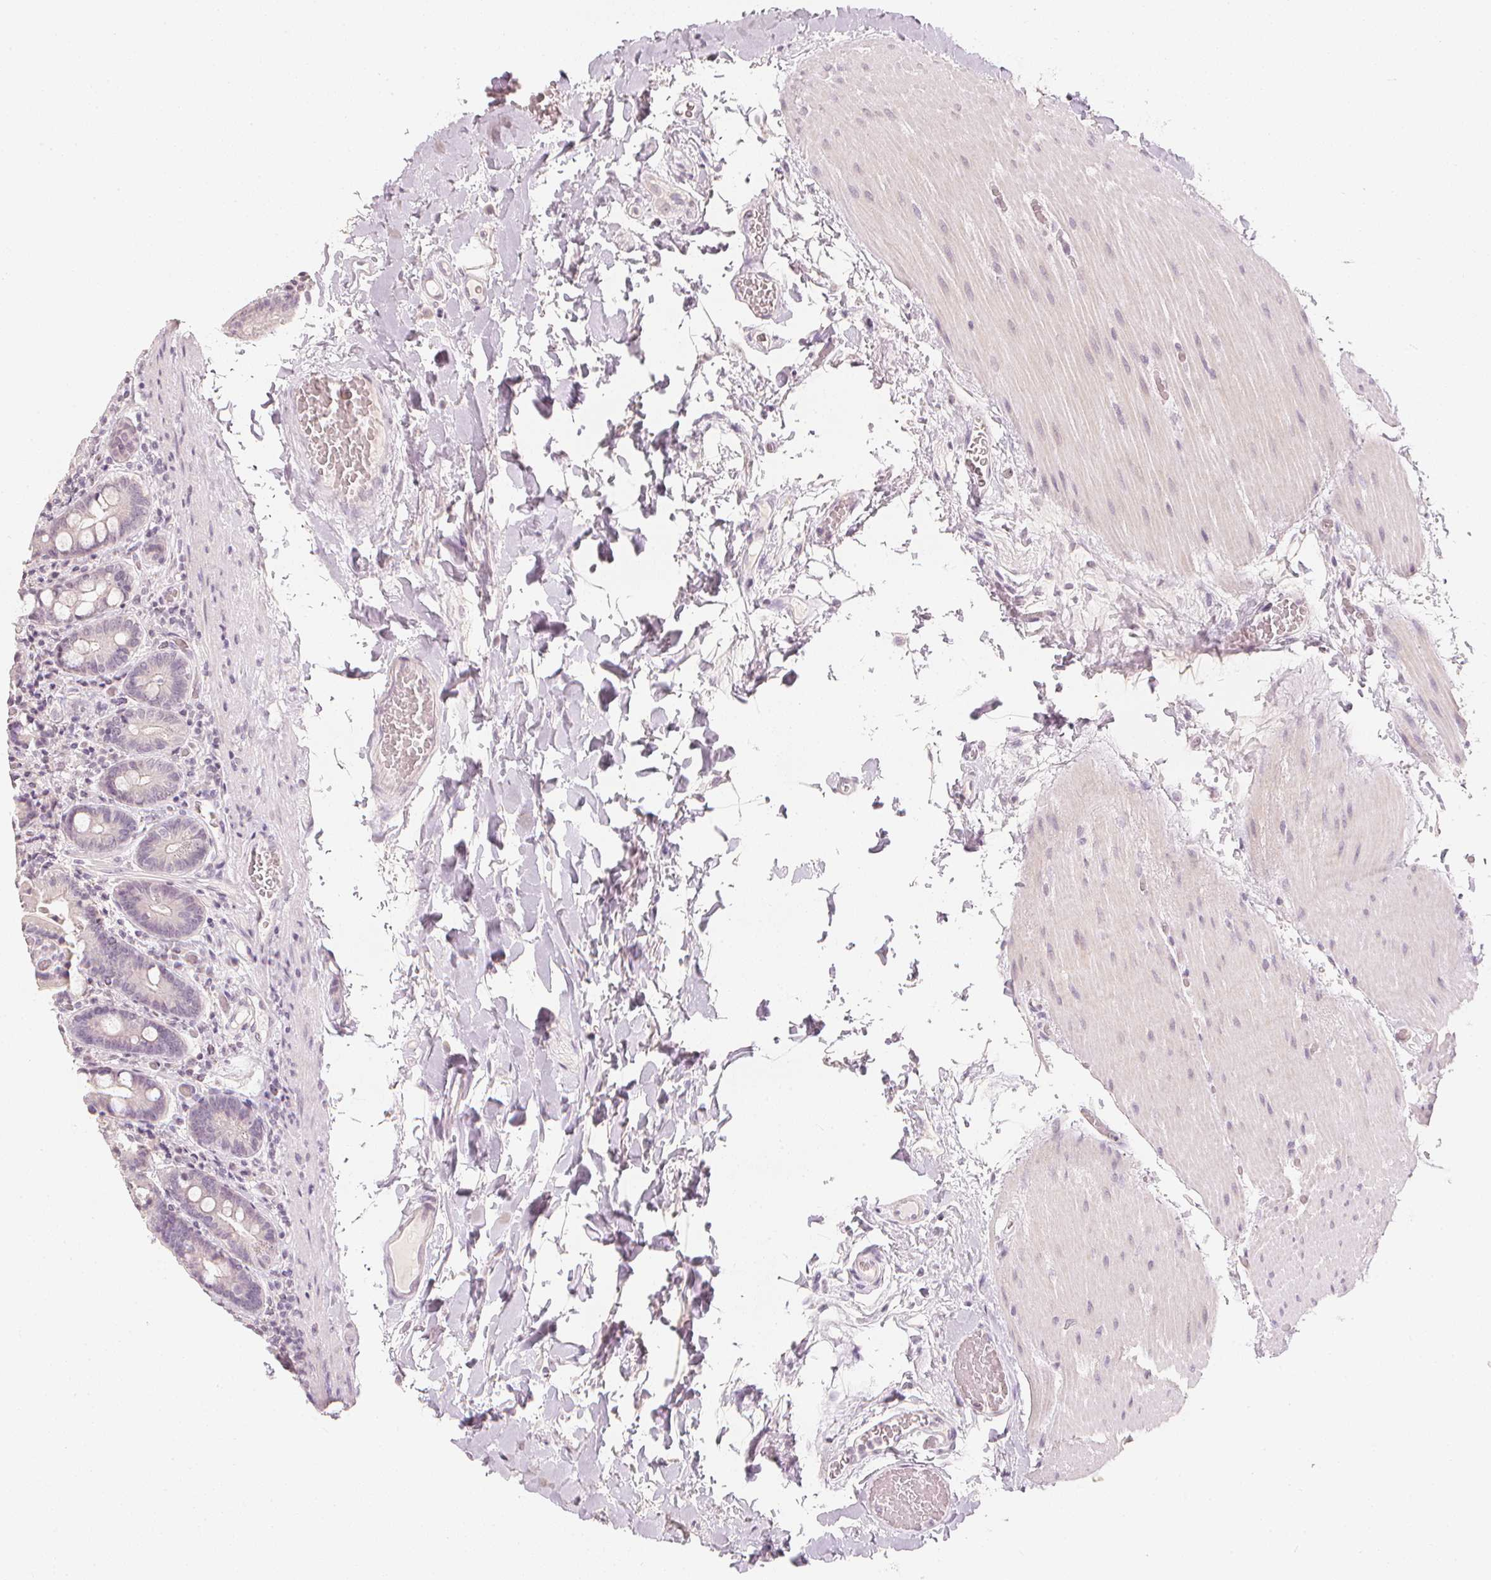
{"staining": {"intensity": "weak", "quantity": "<25%", "location": "cytoplasmic/membranous"}, "tissue": "duodenum", "cell_type": "Glandular cells", "image_type": "normal", "snomed": [{"axis": "morphology", "description": "Normal tissue, NOS"}, {"axis": "topography", "description": "Duodenum"}], "caption": "Histopathology image shows no protein positivity in glandular cells of benign duodenum.", "gene": "CALB1", "patient": {"sex": "female", "age": 62}}